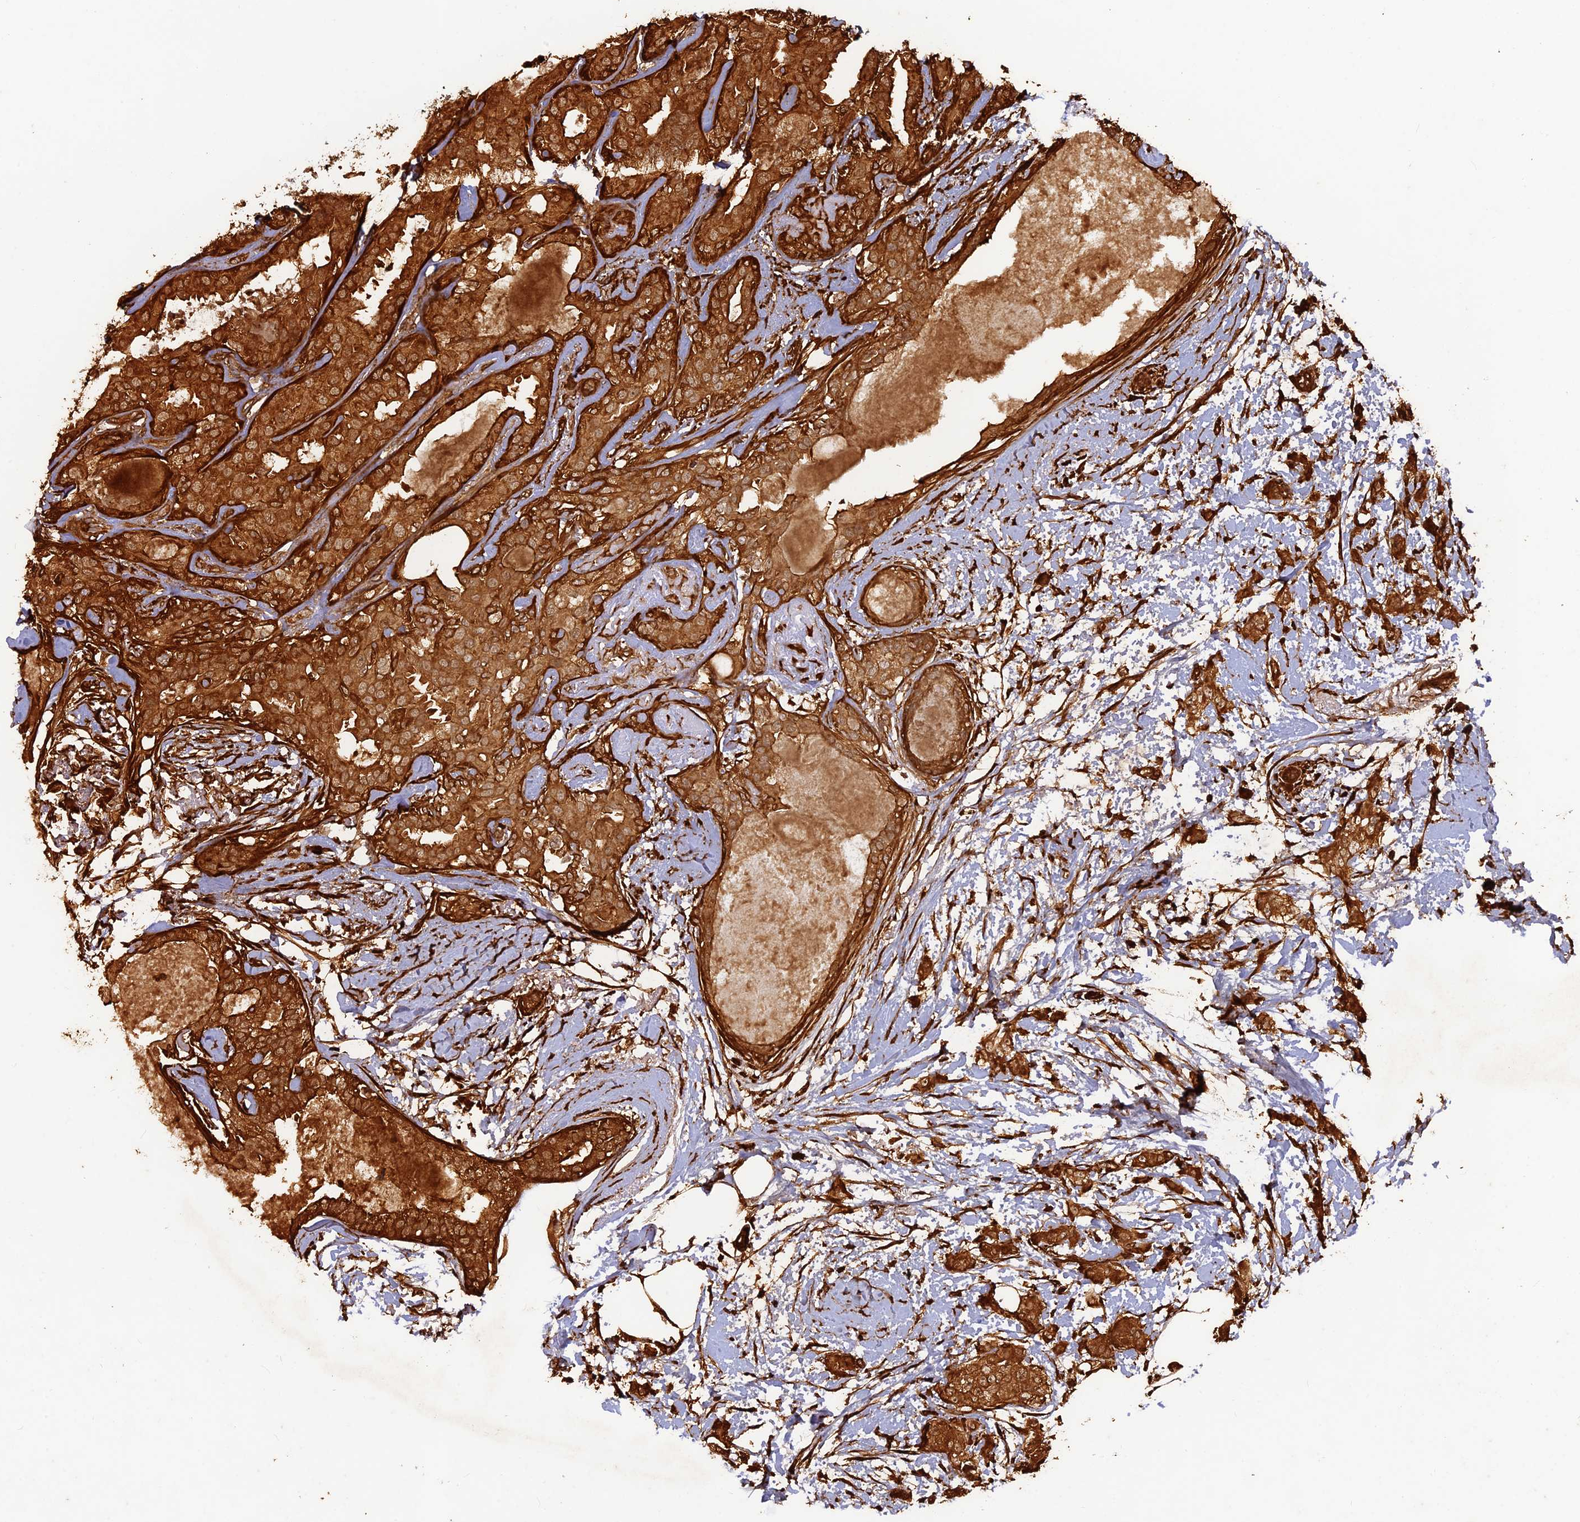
{"staining": {"intensity": "strong", "quantity": ">75%", "location": "cytoplasmic/membranous"}, "tissue": "breast cancer", "cell_type": "Tumor cells", "image_type": "cancer", "snomed": [{"axis": "morphology", "description": "Duct carcinoma"}, {"axis": "topography", "description": "Breast"}], "caption": "Intraductal carcinoma (breast) stained with a brown dye reveals strong cytoplasmic/membranous positive expression in about >75% of tumor cells.", "gene": "CCDC174", "patient": {"sex": "female", "age": 72}}